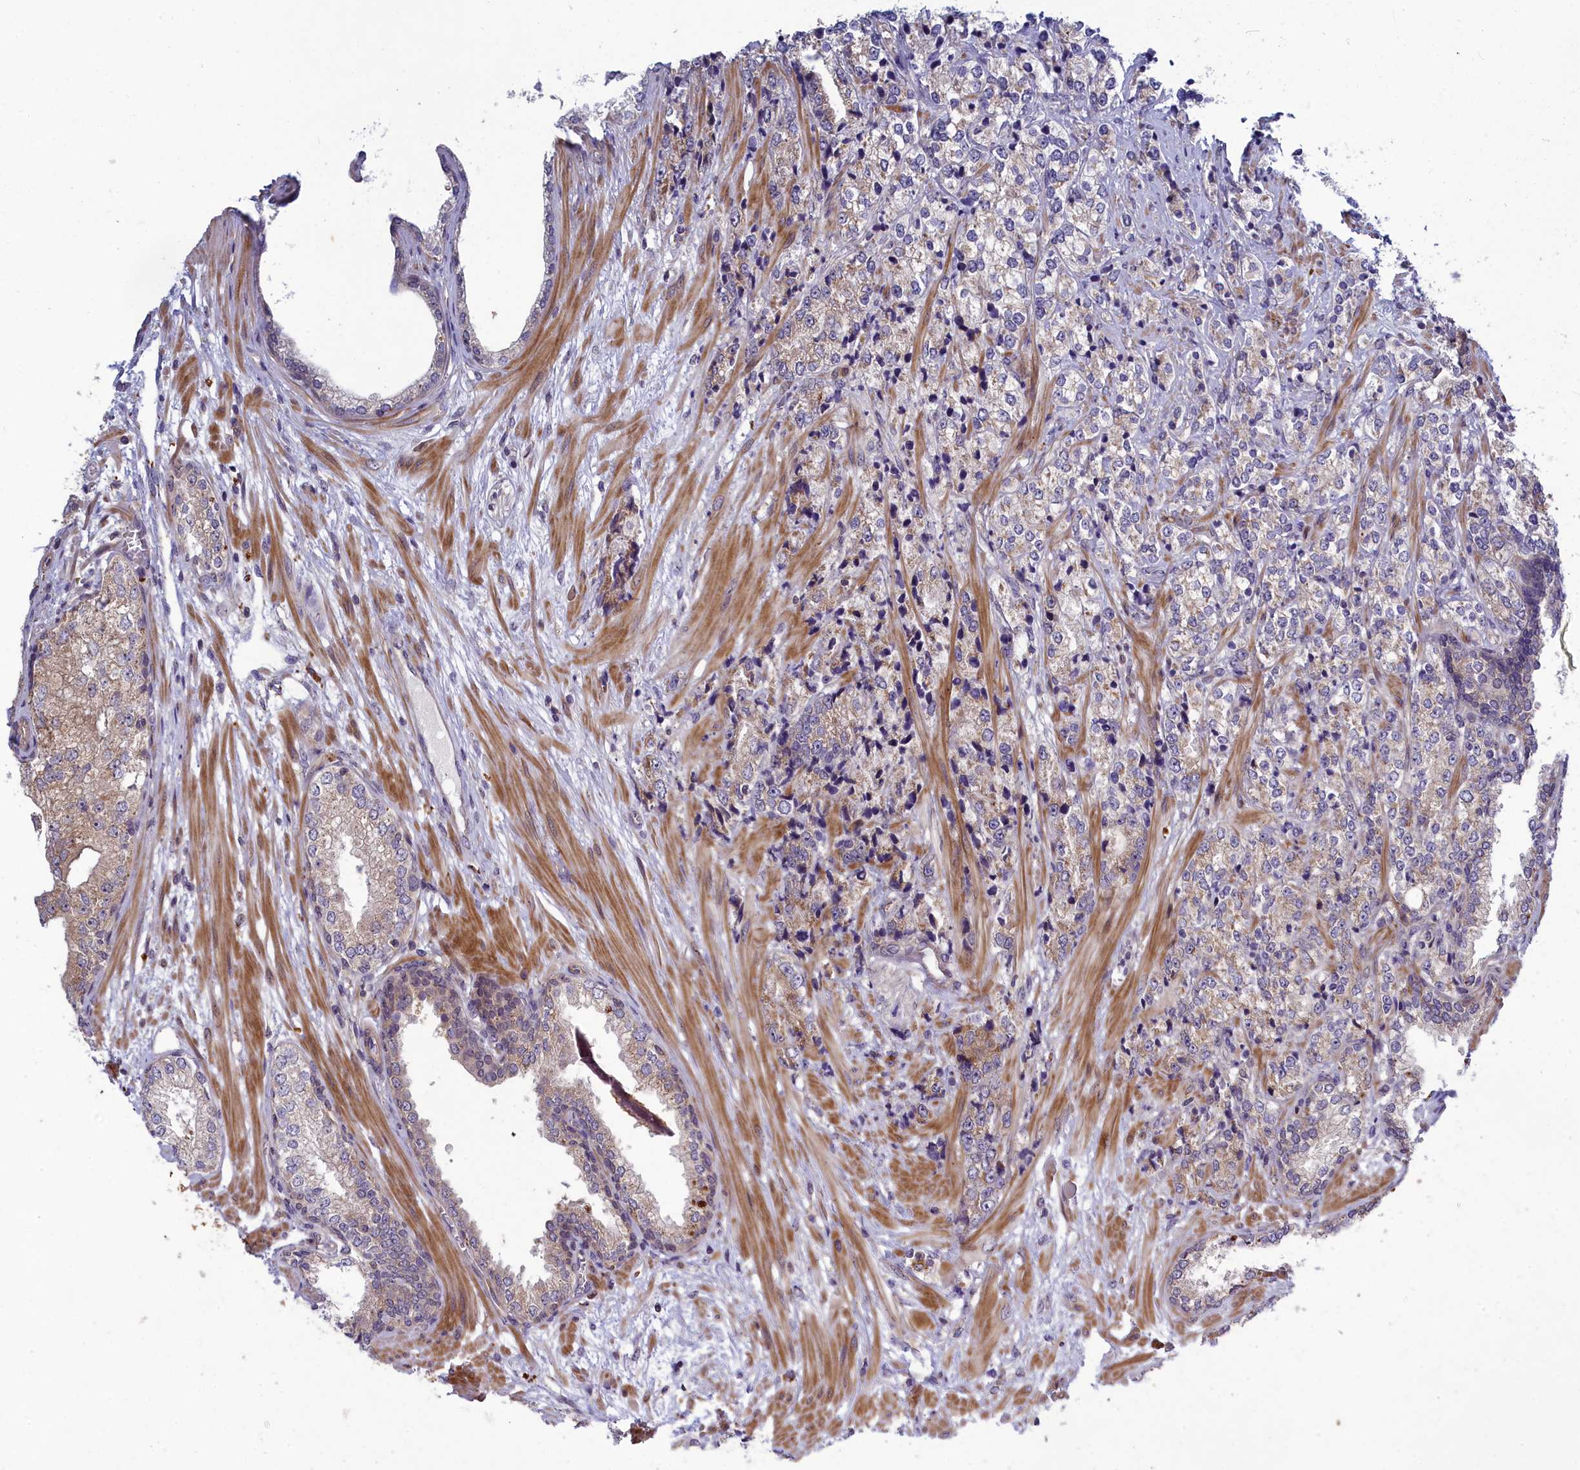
{"staining": {"intensity": "weak", "quantity": "<25%", "location": "cytoplasmic/membranous"}, "tissue": "prostate cancer", "cell_type": "Tumor cells", "image_type": "cancer", "snomed": [{"axis": "morphology", "description": "Adenocarcinoma, High grade"}, {"axis": "topography", "description": "Prostate"}], "caption": "Immunohistochemical staining of human prostate cancer exhibits no significant expression in tumor cells.", "gene": "BLTP2", "patient": {"sex": "male", "age": 69}}